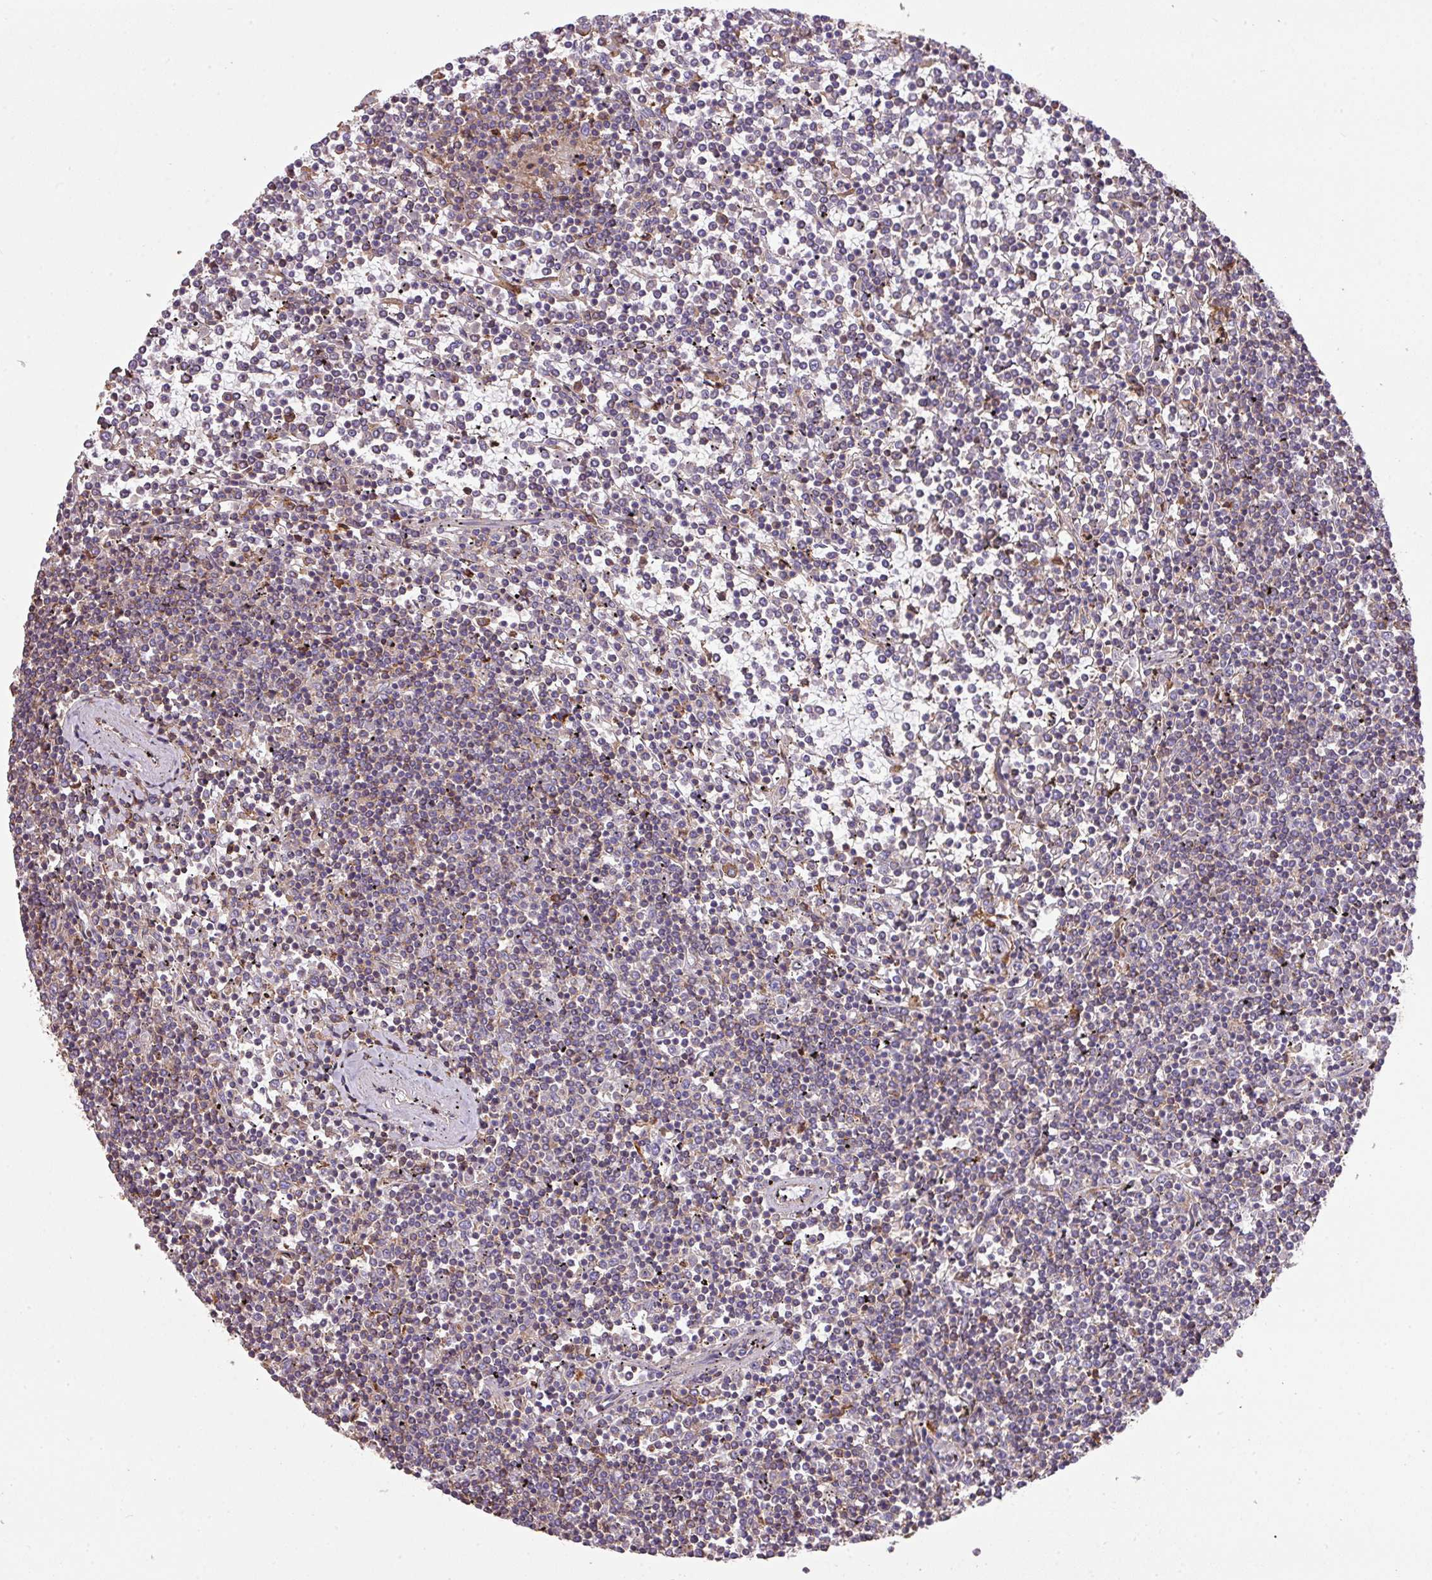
{"staining": {"intensity": "negative", "quantity": "none", "location": "none"}, "tissue": "lymphoma", "cell_type": "Tumor cells", "image_type": "cancer", "snomed": [{"axis": "morphology", "description": "Malignant lymphoma, non-Hodgkin's type, Low grade"}, {"axis": "topography", "description": "Spleen"}], "caption": "Immunohistochemistry of malignant lymphoma, non-Hodgkin's type (low-grade) demonstrates no expression in tumor cells.", "gene": "LRRC41", "patient": {"sex": "female", "age": 19}}